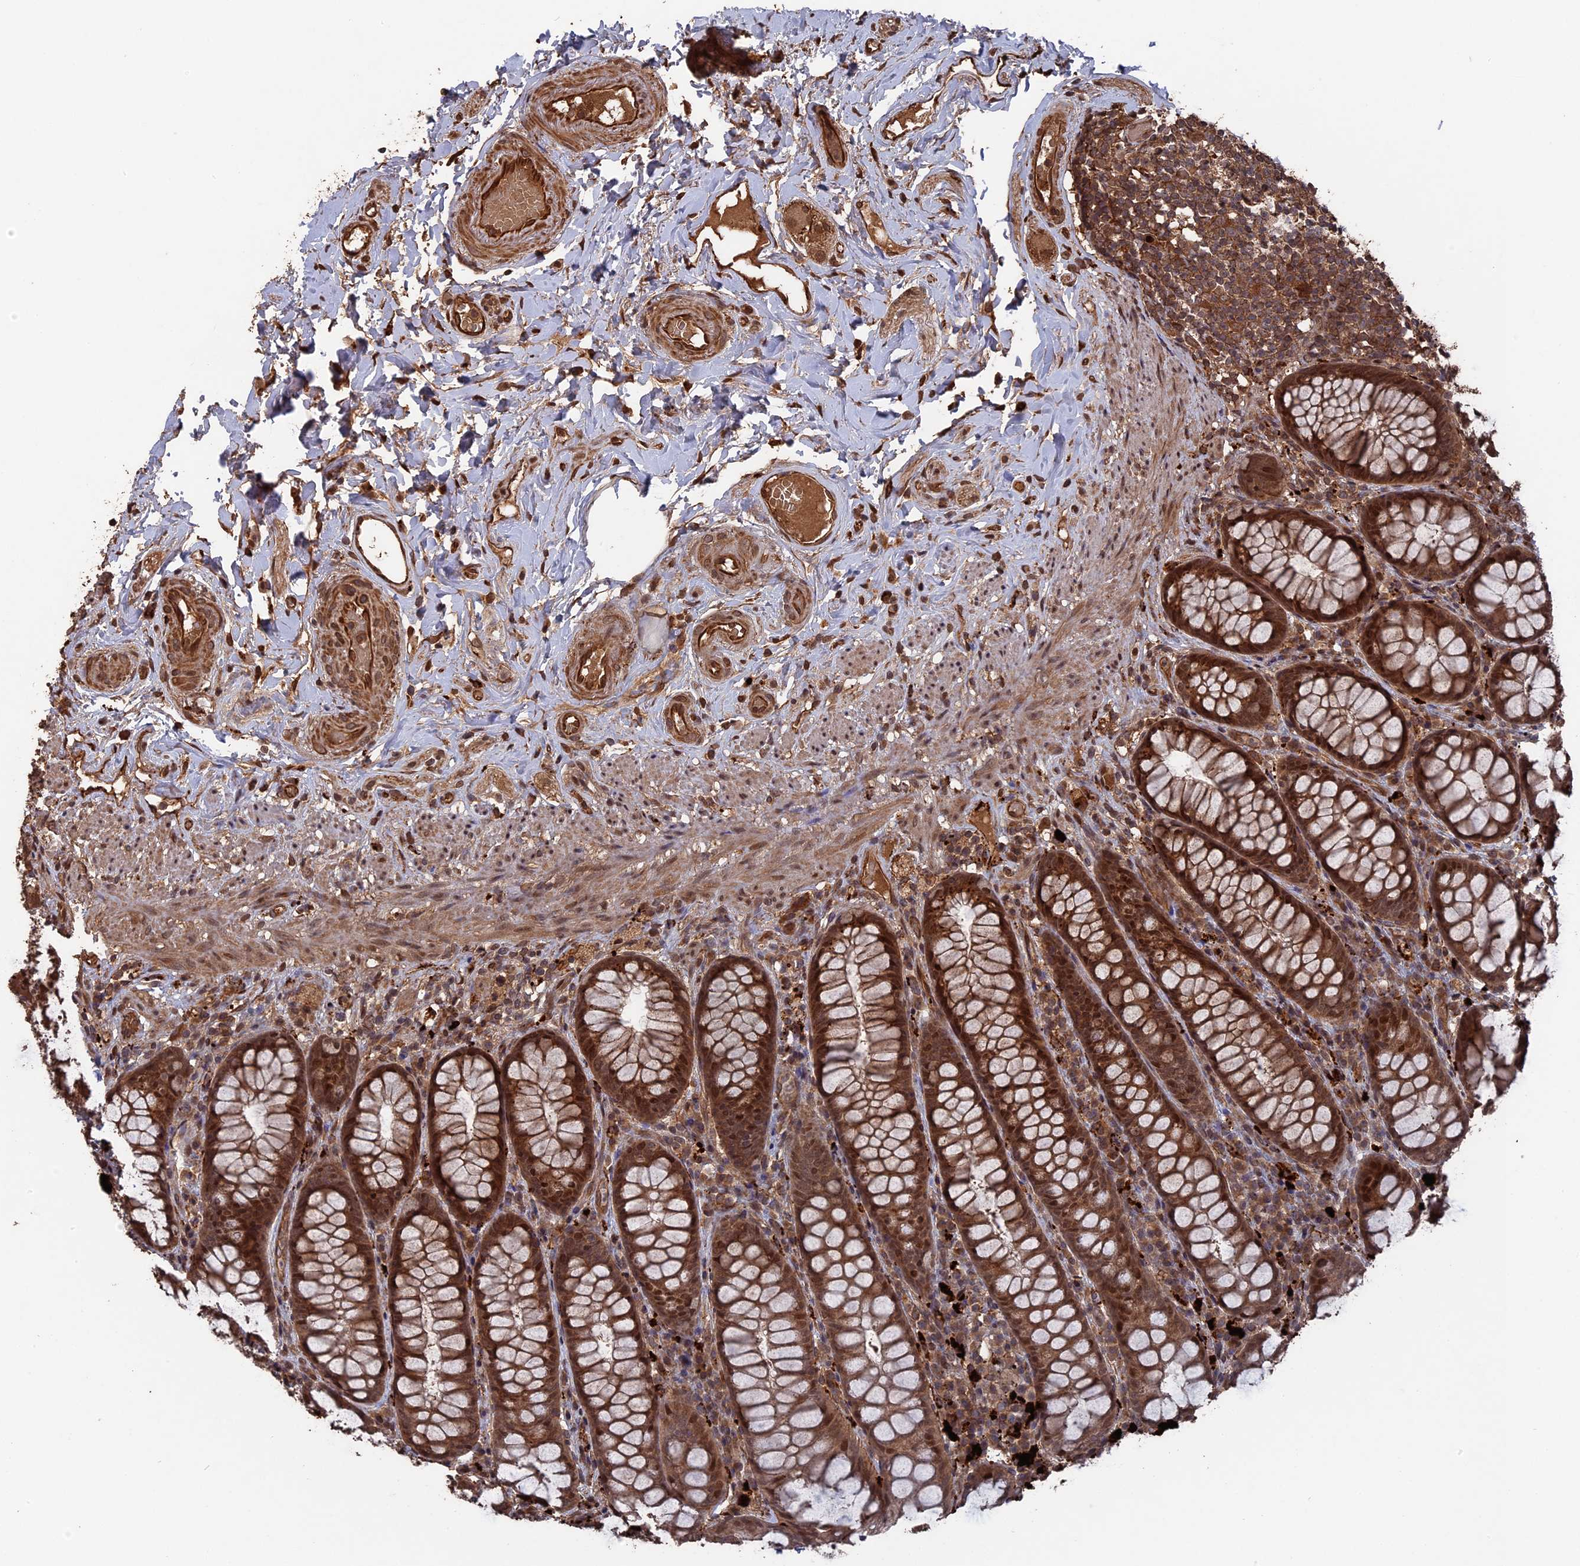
{"staining": {"intensity": "moderate", "quantity": ">75%", "location": "cytoplasmic/membranous,nuclear"}, "tissue": "rectum", "cell_type": "Glandular cells", "image_type": "normal", "snomed": [{"axis": "morphology", "description": "Normal tissue, NOS"}, {"axis": "topography", "description": "Rectum"}], "caption": "A medium amount of moderate cytoplasmic/membranous,nuclear staining is present in about >75% of glandular cells in unremarkable rectum.", "gene": "TELO2", "patient": {"sex": "male", "age": 83}}